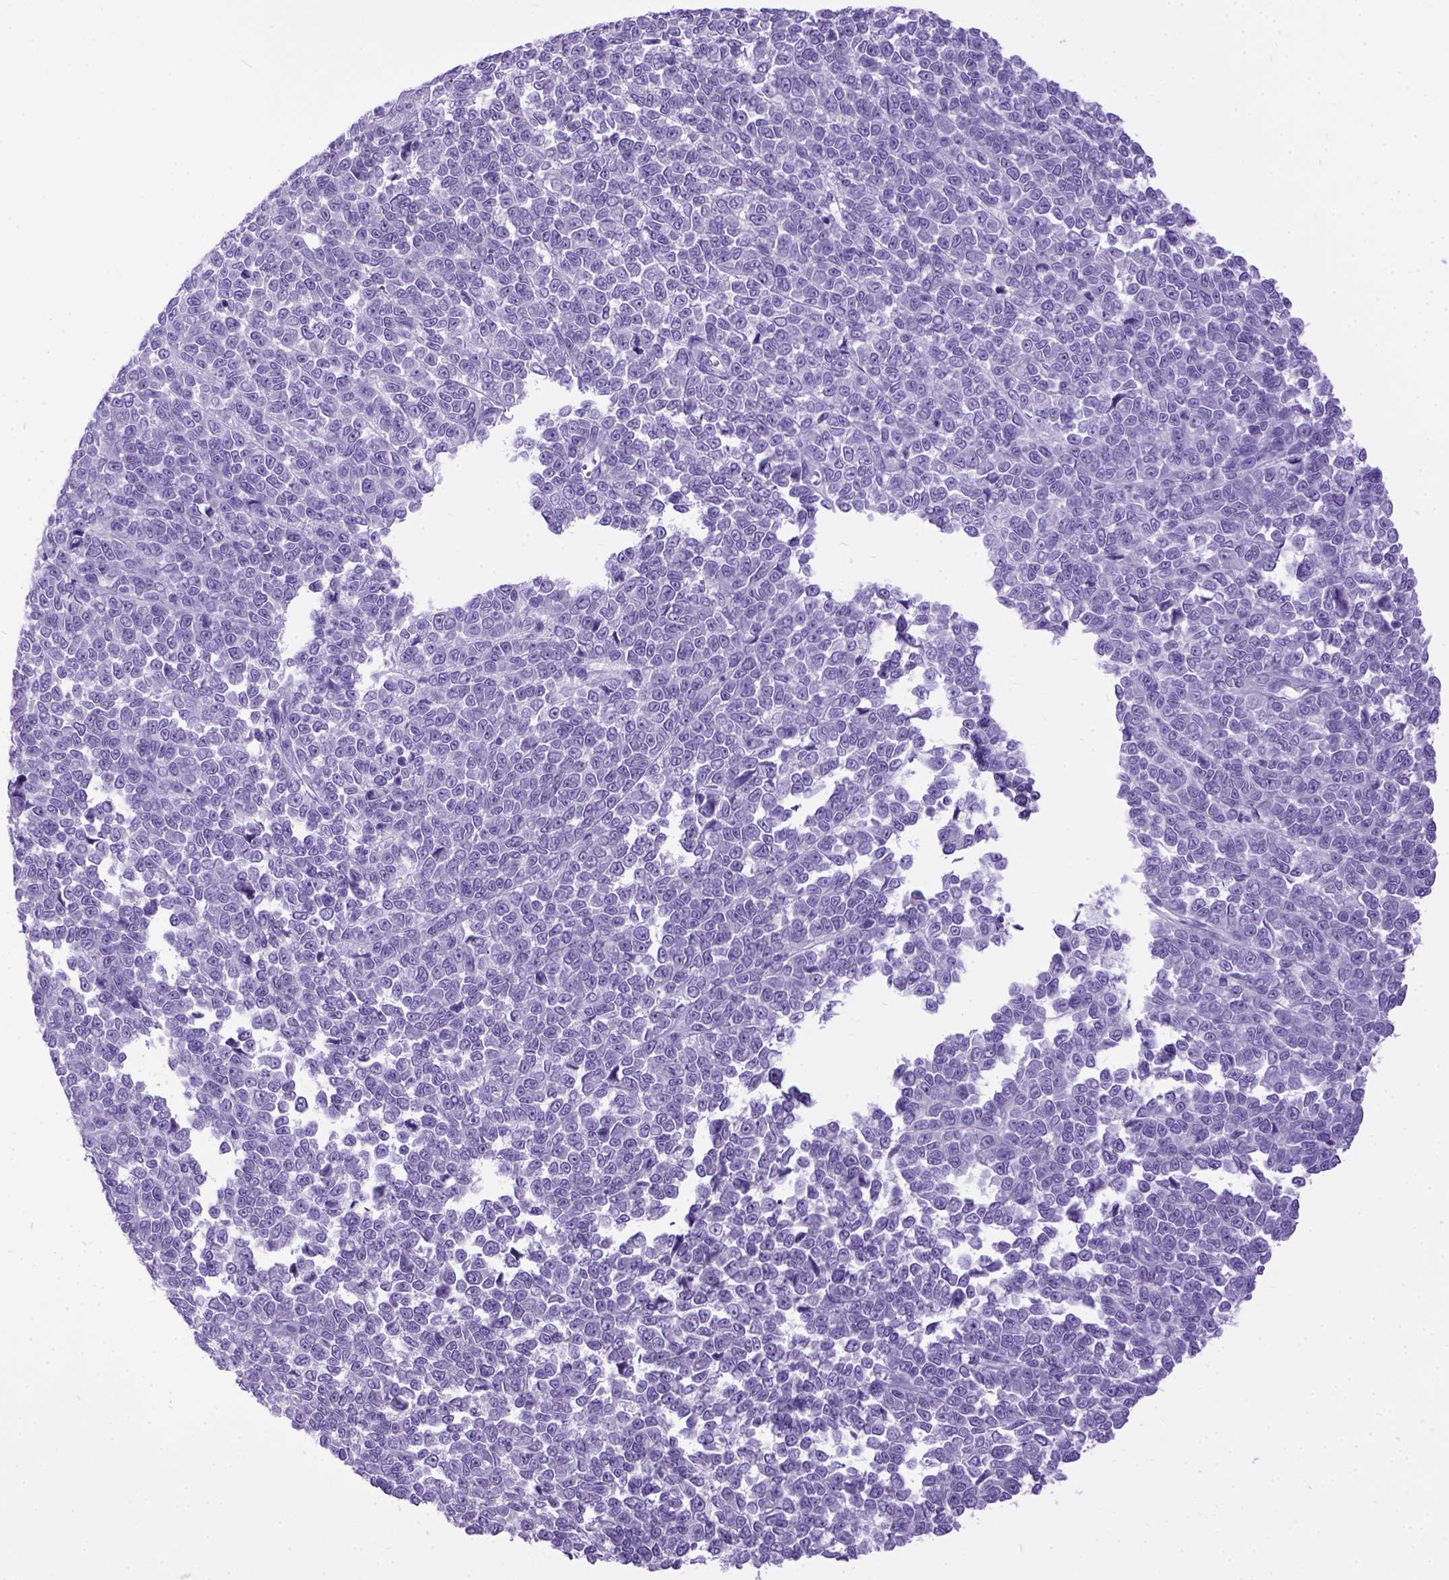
{"staining": {"intensity": "negative", "quantity": "none", "location": "none"}, "tissue": "melanoma", "cell_type": "Tumor cells", "image_type": "cancer", "snomed": [{"axis": "morphology", "description": "Malignant melanoma, NOS"}, {"axis": "topography", "description": "Skin"}], "caption": "DAB (3,3'-diaminobenzidine) immunohistochemical staining of human malignant melanoma demonstrates no significant expression in tumor cells. The staining was performed using DAB to visualize the protein expression in brown, while the nuclei were stained in blue with hematoxylin (Magnification: 20x).", "gene": "IGF2", "patient": {"sex": "female", "age": 95}}